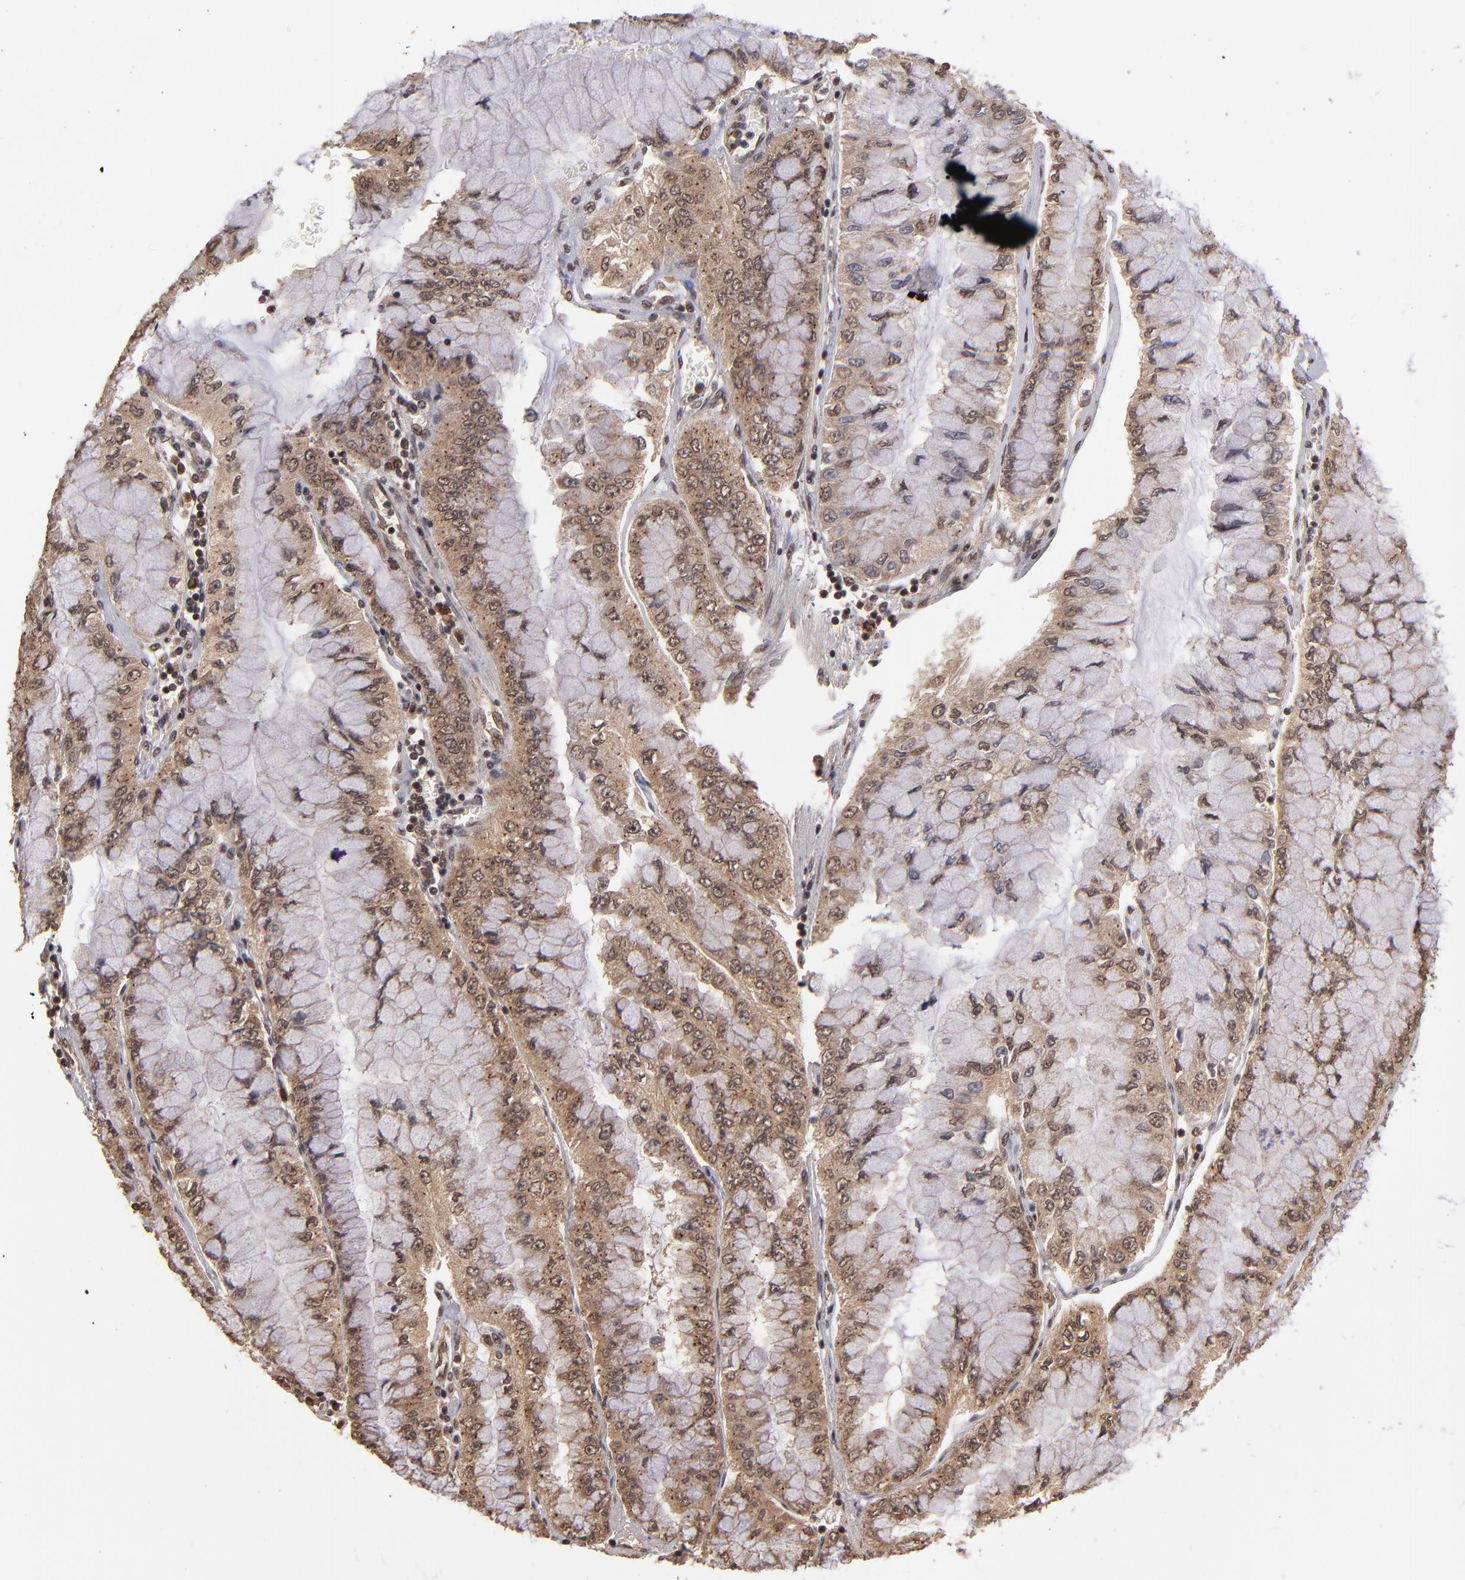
{"staining": {"intensity": "strong", "quantity": ">75%", "location": "cytoplasmic/membranous"}, "tissue": "liver cancer", "cell_type": "Tumor cells", "image_type": "cancer", "snomed": [{"axis": "morphology", "description": "Cholangiocarcinoma"}, {"axis": "topography", "description": "Liver"}], "caption": "The image demonstrates immunohistochemical staining of liver cancer (cholangiocarcinoma). There is strong cytoplasmic/membranous expression is appreciated in about >75% of tumor cells.", "gene": "NFE2L2", "patient": {"sex": "female", "age": 79}}